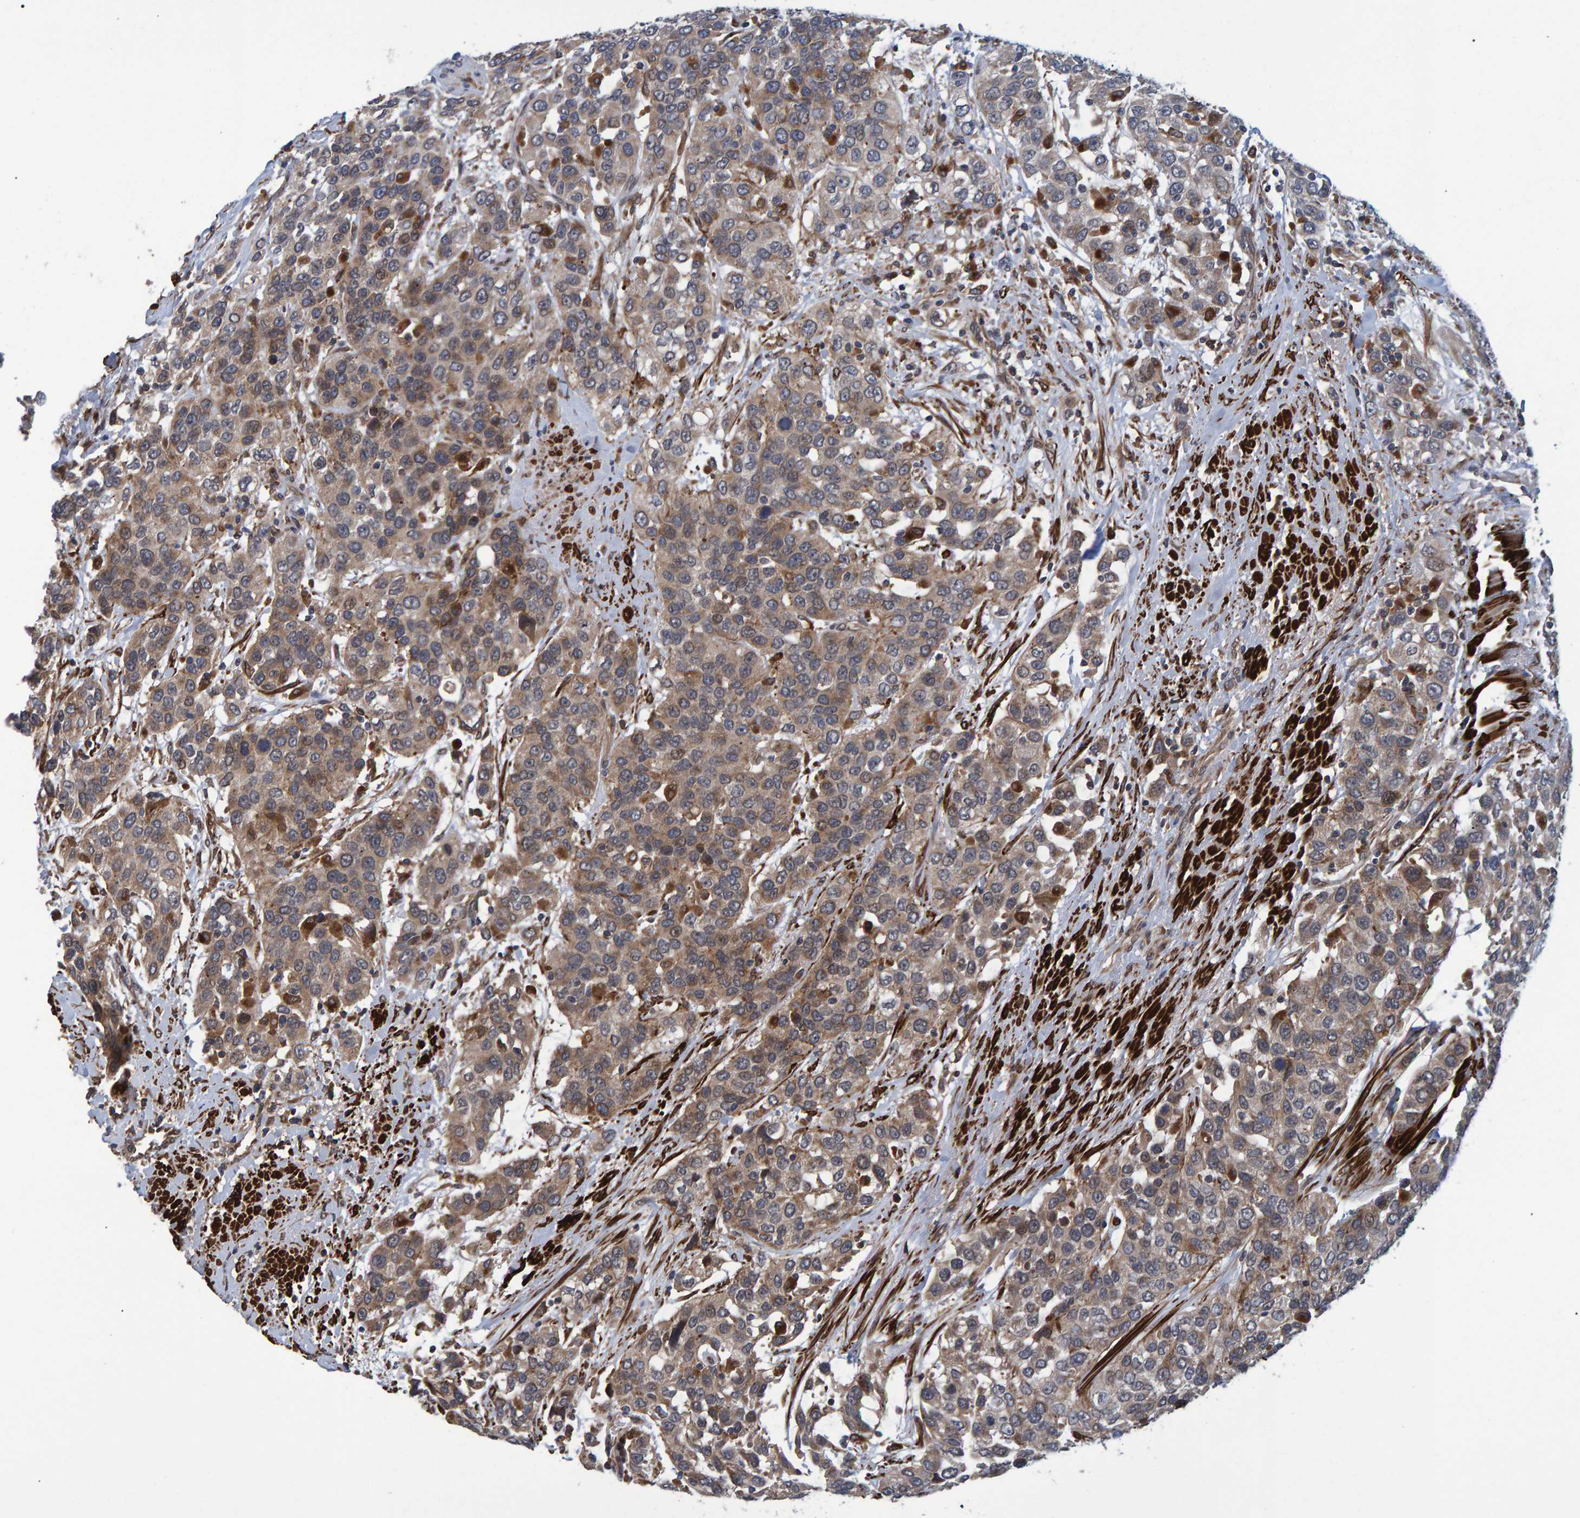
{"staining": {"intensity": "weak", "quantity": ">75%", "location": "cytoplasmic/membranous"}, "tissue": "urothelial cancer", "cell_type": "Tumor cells", "image_type": "cancer", "snomed": [{"axis": "morphology", "description": "Urothelial carcinoma, High grade"}, {"axis": "topography", "description": "Urinary bladder"}], "caption": "An image of urothelial cancer stained for a protein demonstrates weak cytoplasmic/membranous brown staining in tumor cells.", "gene": "ATP6V1H", "patient": {"sex": "female", "age": 80}}